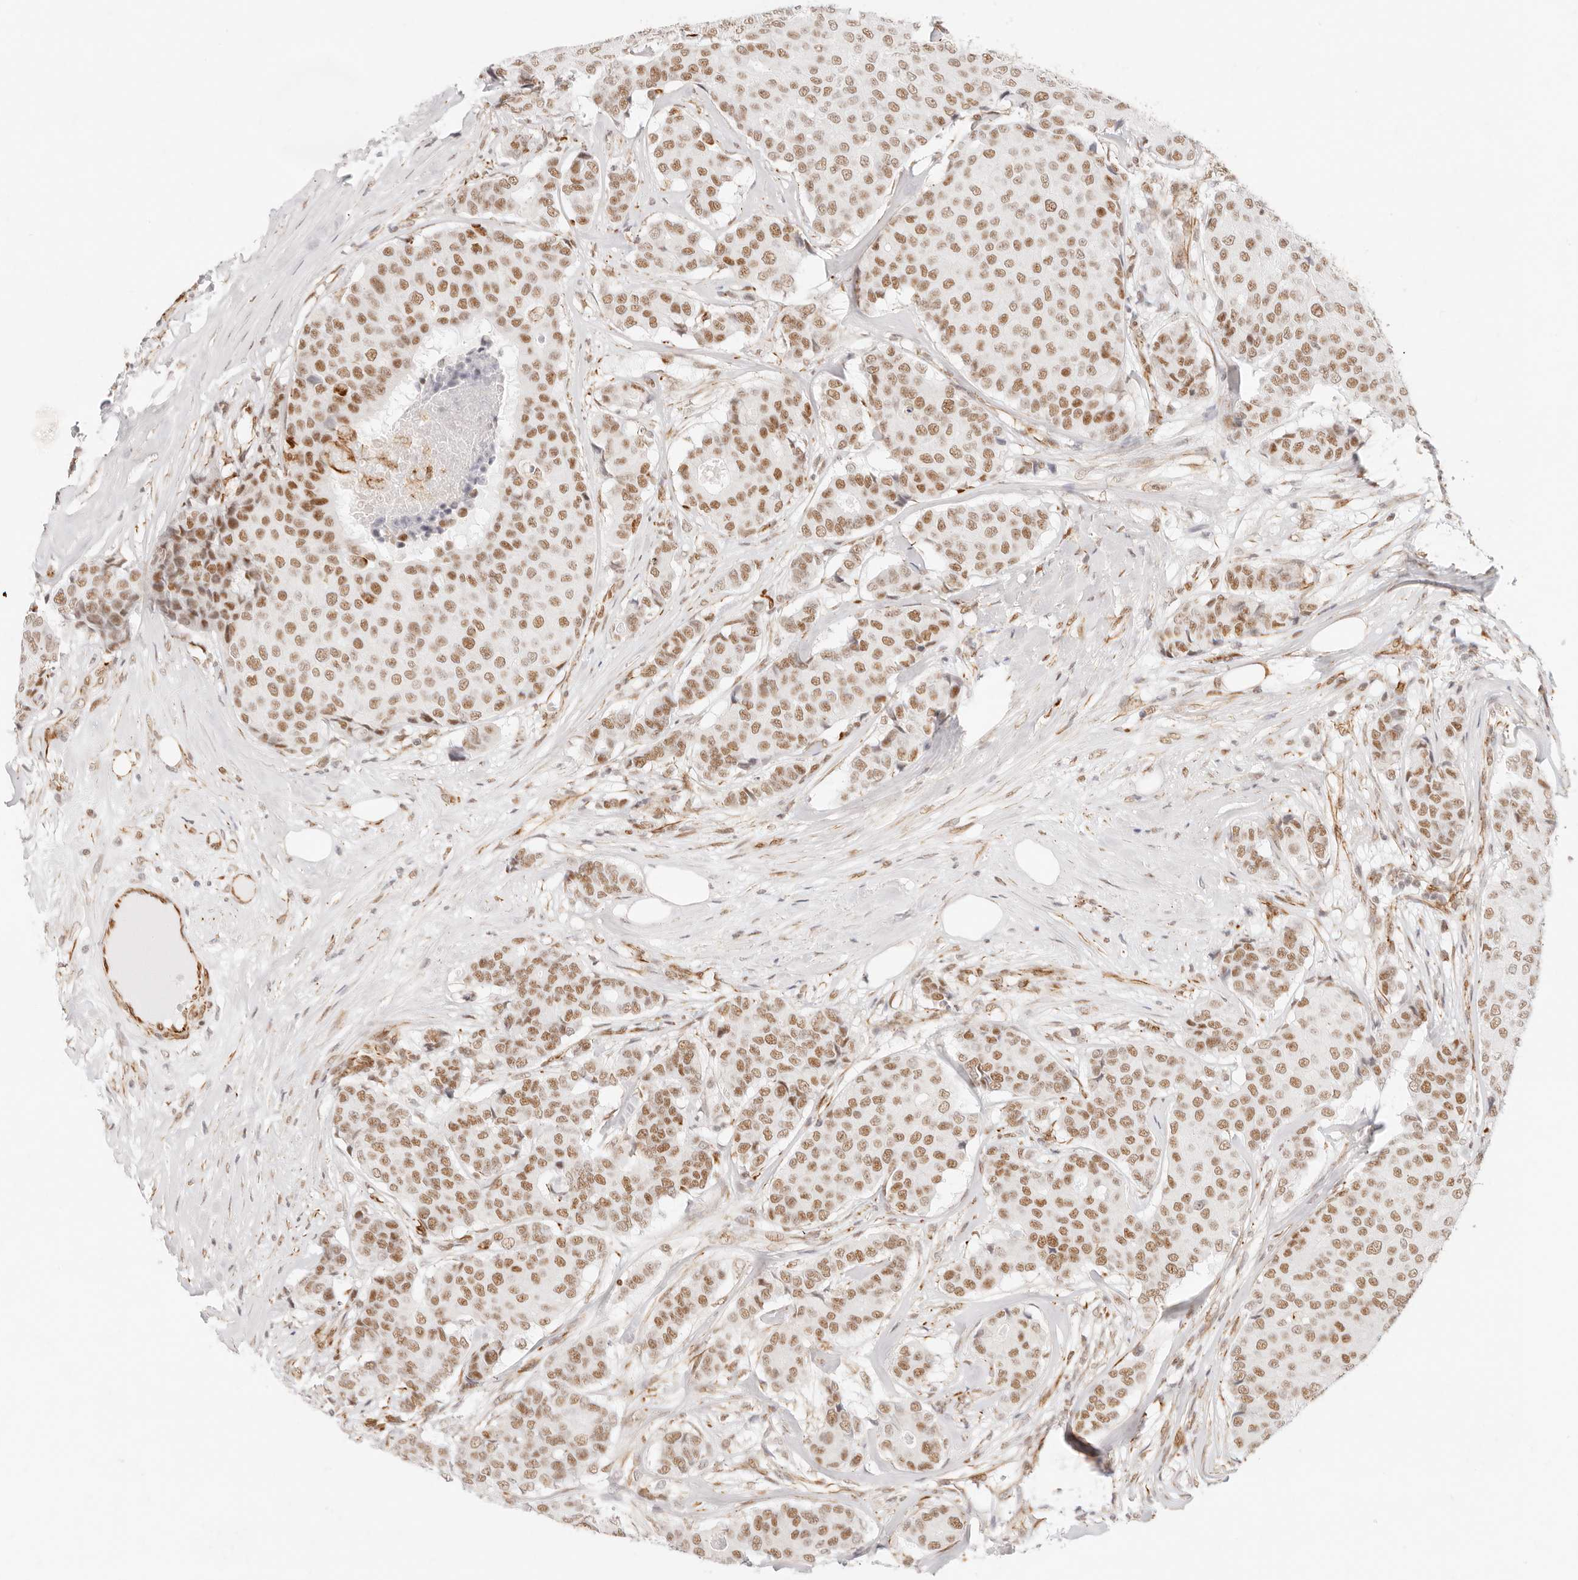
{"staining": {"intensity": "moderate", "quantity": ">75%", "location": "nuclear"}, "tissue": "breast cancer", "cell_type": "Tumor cells", "image_type": "cancer", "snomed": [{"axis": "morphology", "description": "Duct carcinoma"}, {"axis": "topography", "description": "Breast"}], "caption": "IHC micrograph of neoplastic tissue: breast intraductal carcinoma stained using IHC exhibits medium levels of moderate protein expression localized specifically in the nuclear of tumor cells, appearing as a nuclear brown color.", "gene": "ZC3H11A", "patient": {"sex": "female", "age": 75}}